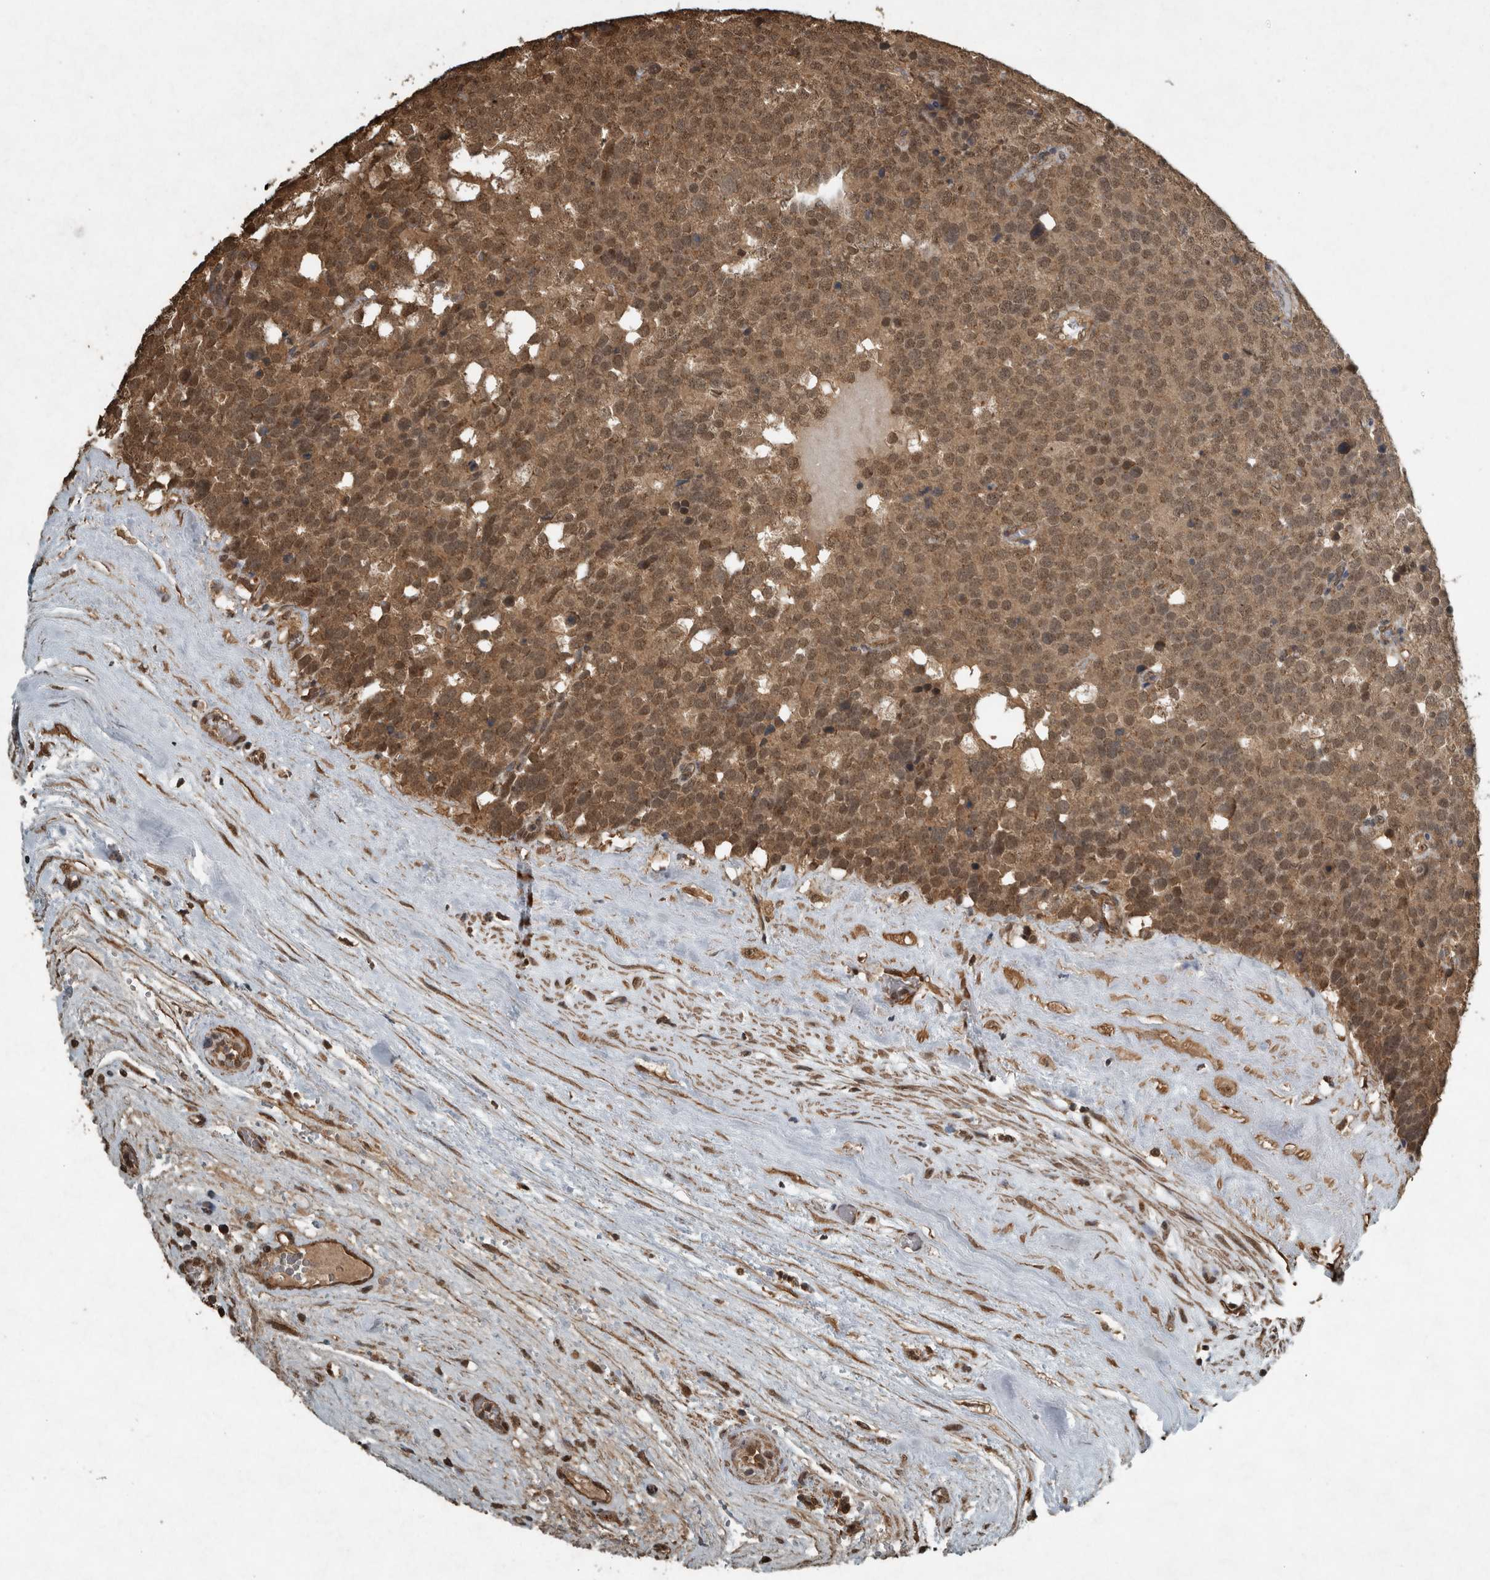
{"staining": {"intensity": "moderate", "quantity": ">75%", "location": "cytoplasmic/membranous,nuclear"}, "tissue": "testis cancer", "cell_type": "Tumor cells", "image_type": "cancer", "snomed": [{"axis": "morphology", "description": "Seminoma, NOS"}, {"axis": "topography", "description": "Testis"}], "caption": "The histopathology image exhibits immunohistochemical staining of testis cancer (seminoma). There is moderate cytoplasmic/membranous and nuclear staining is present in about >75% of tumor cells.", "gene": "ARHGEF12", "patient": {"sex": "male", "age": 71}}